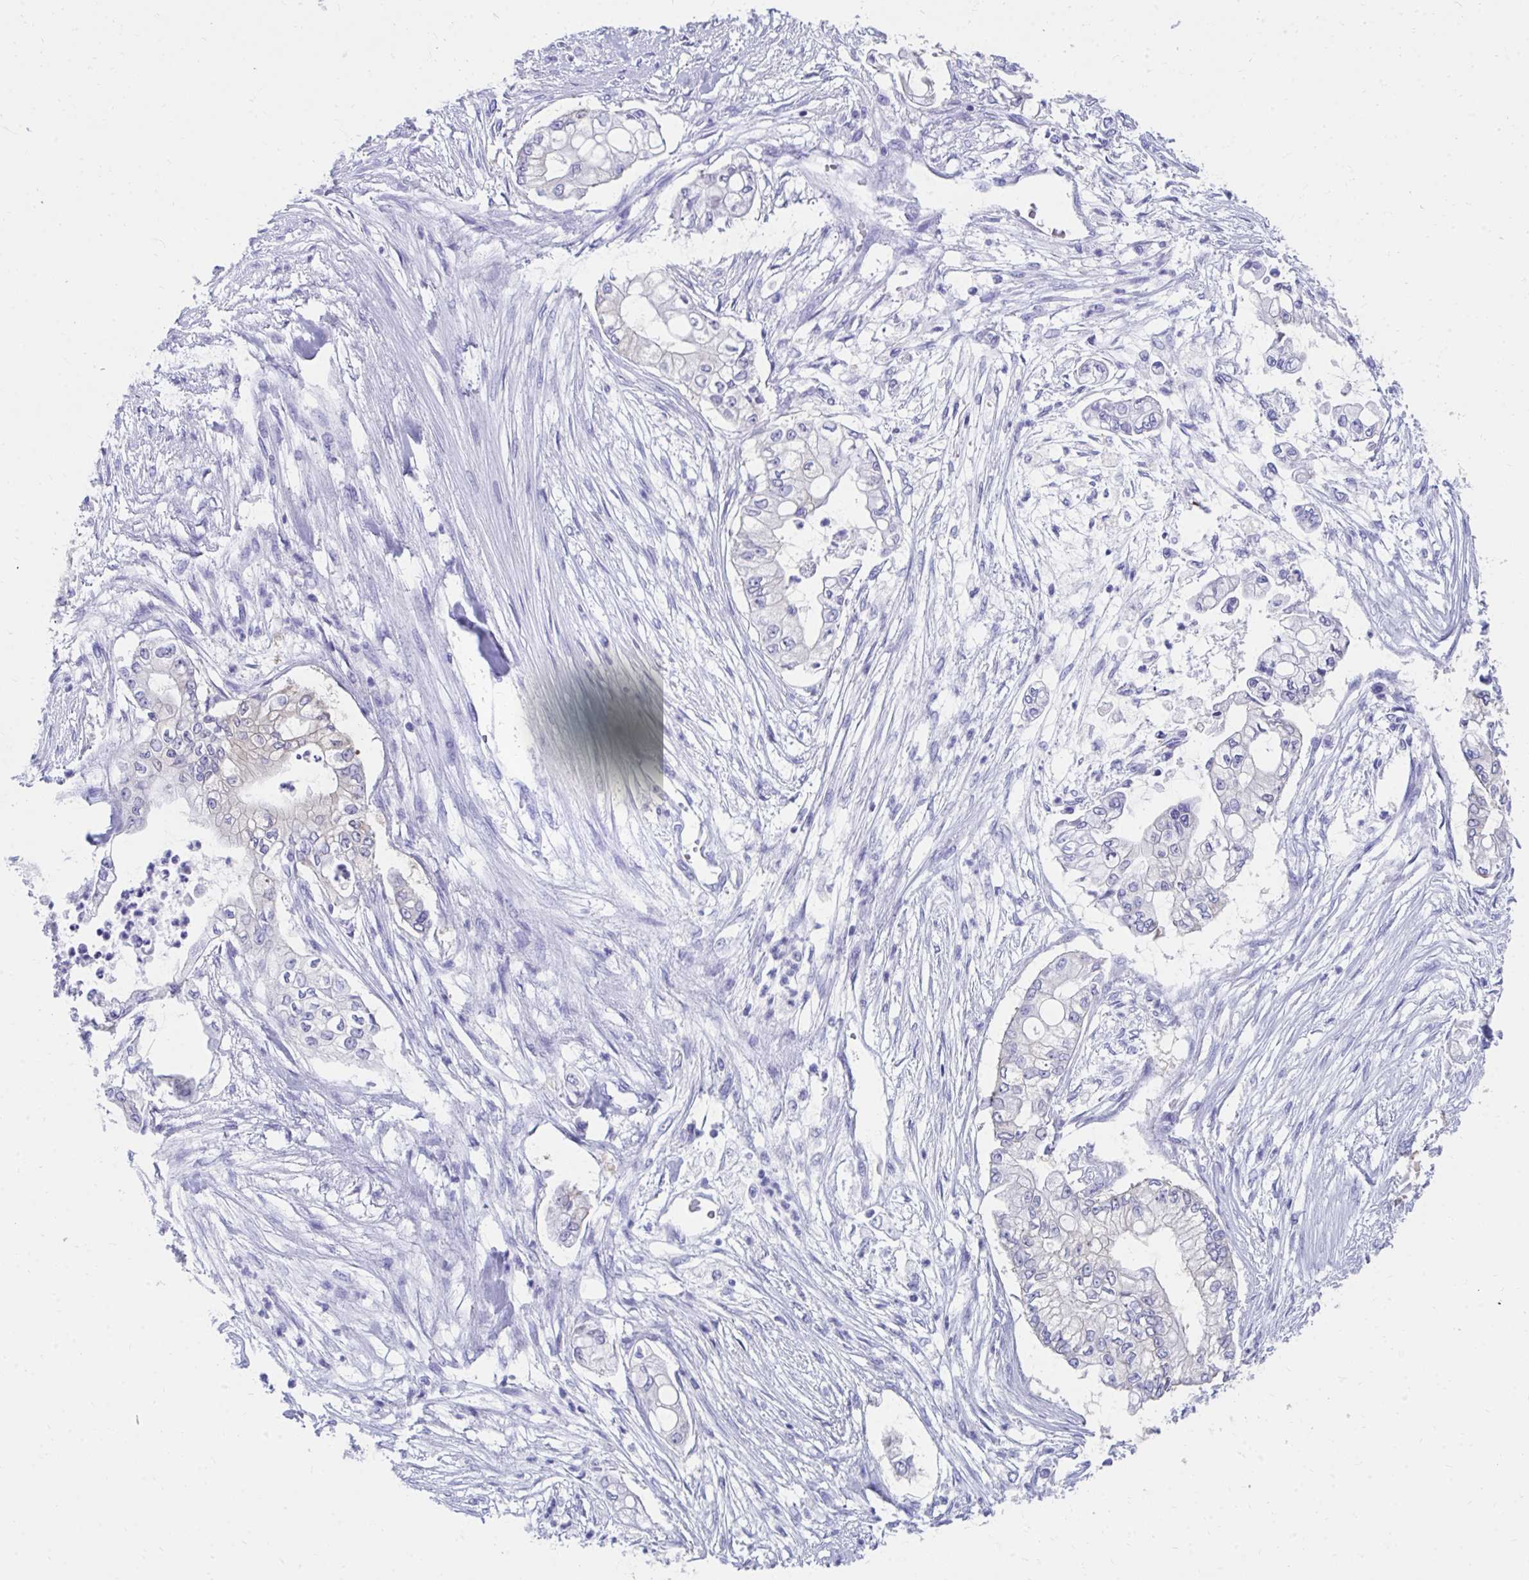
{"staining": {"intensity": "negative", "quantity": "none", "location": "none"}, "tissue": "pancreatic cancer", "cell_type": "Tumor cells", "image_type": "cancer", "snomed": [{"axis": "morphology", "description": "Adenocarcinoma, NOS"}, {"axis": "topography", "description": "Pancreas"}], "caption": "Human pancreatic cancer stained for a protein using immunohistochemistry (IHC) exhibits no expression in tumor cells.", "gene": "HGD", "patient": {"sex": "female", "age": 69}}